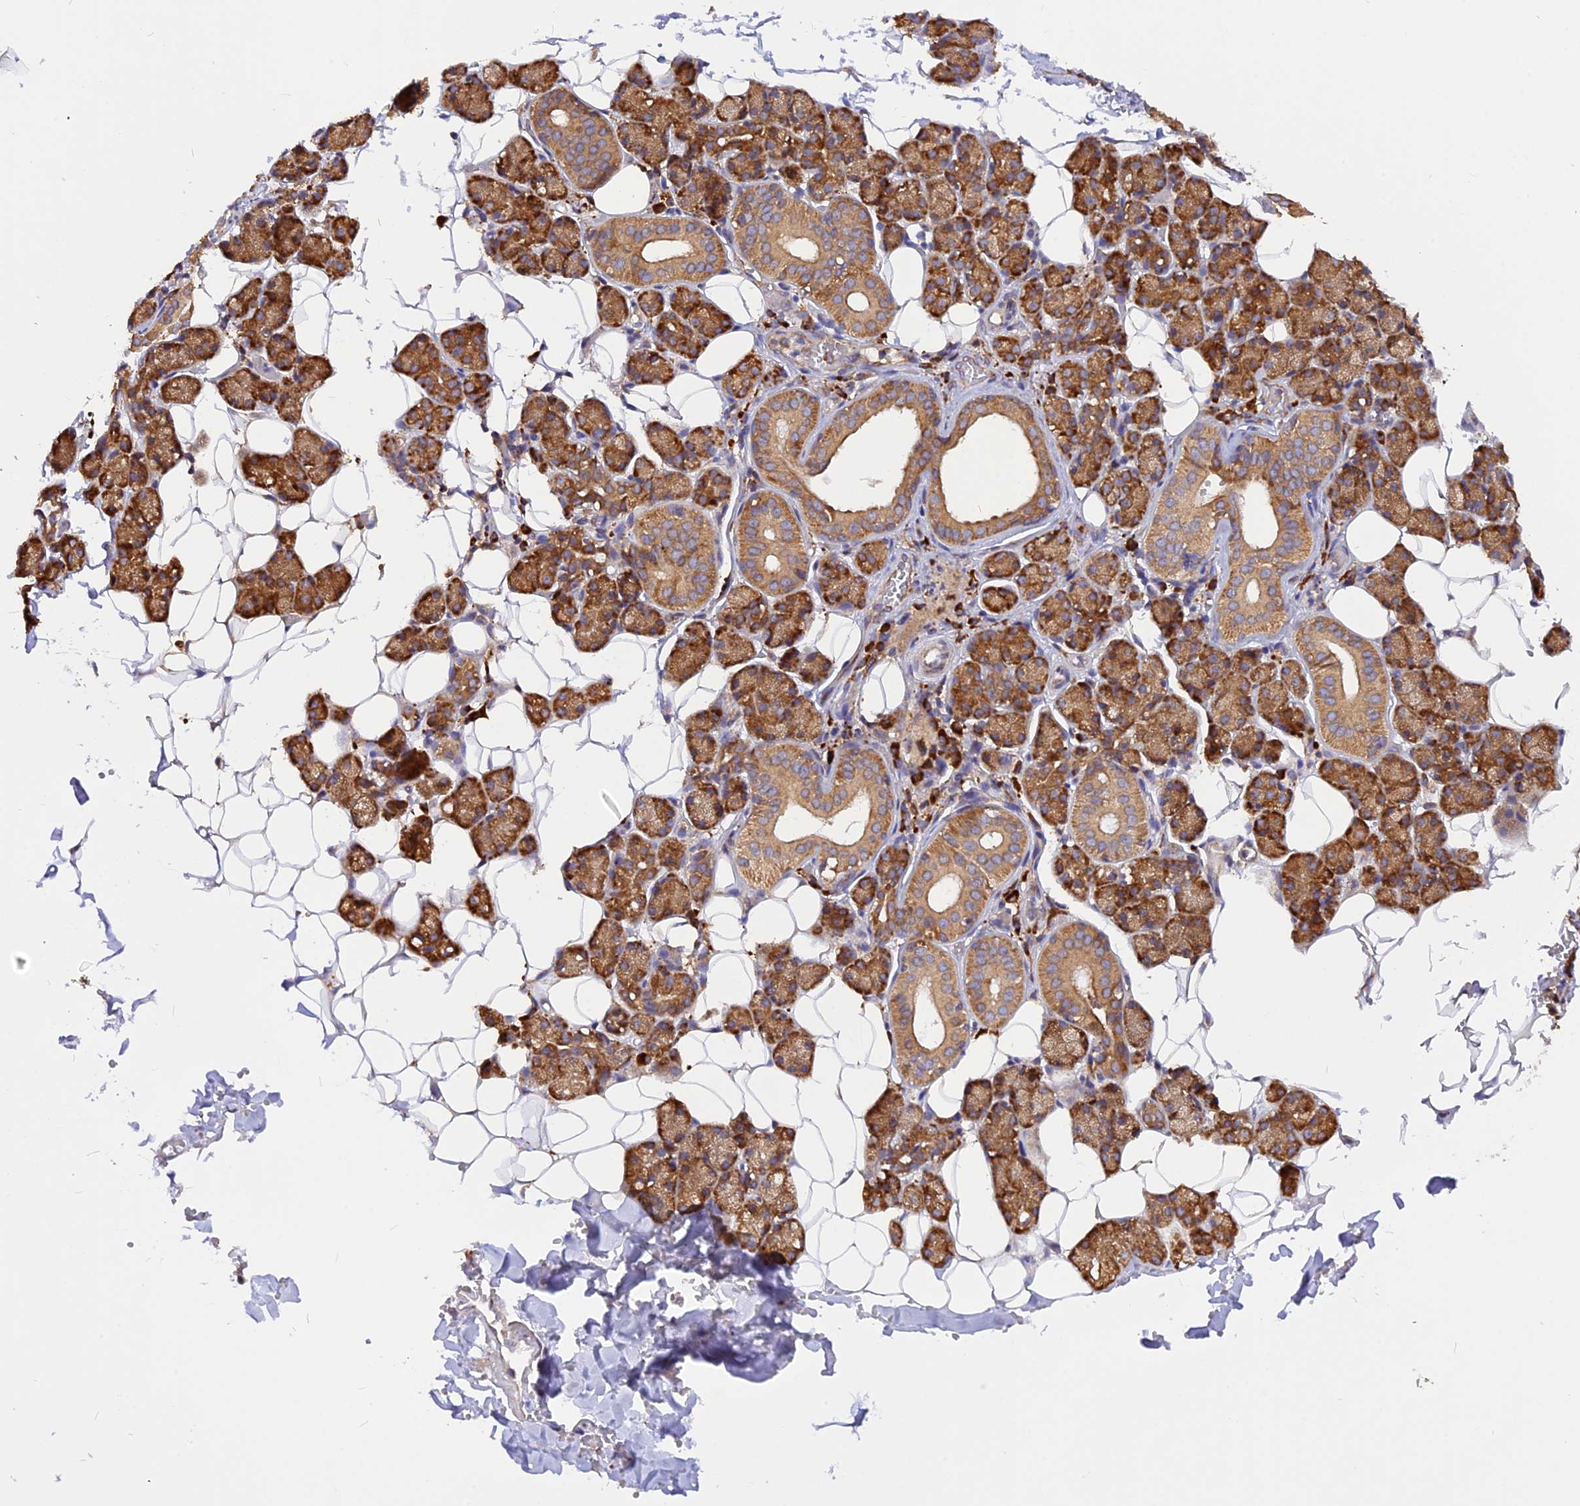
{"staining": {"intensity": "strong", "quantity": "25%-75%", "location": "cytoplasmic/membranous"}, "tissue": "salivary gland", "cell_type": "Glandular cells", "image_type": "normal", "snomed": [{"axis": "morphology", "description": "Normal tissue, NOS"}, {"axis": "topography", "description": "Salivary gland"}], "caption": "A photomicrograph showing strong cytoplasmic/membranous positivity in about 25%-75% of glandular cells in unremarkable salivary gland, as visualized by brown immunohistochemical staining.", "gene": "GNPTAB", "patient": {"sex": "female", "age": 33}}